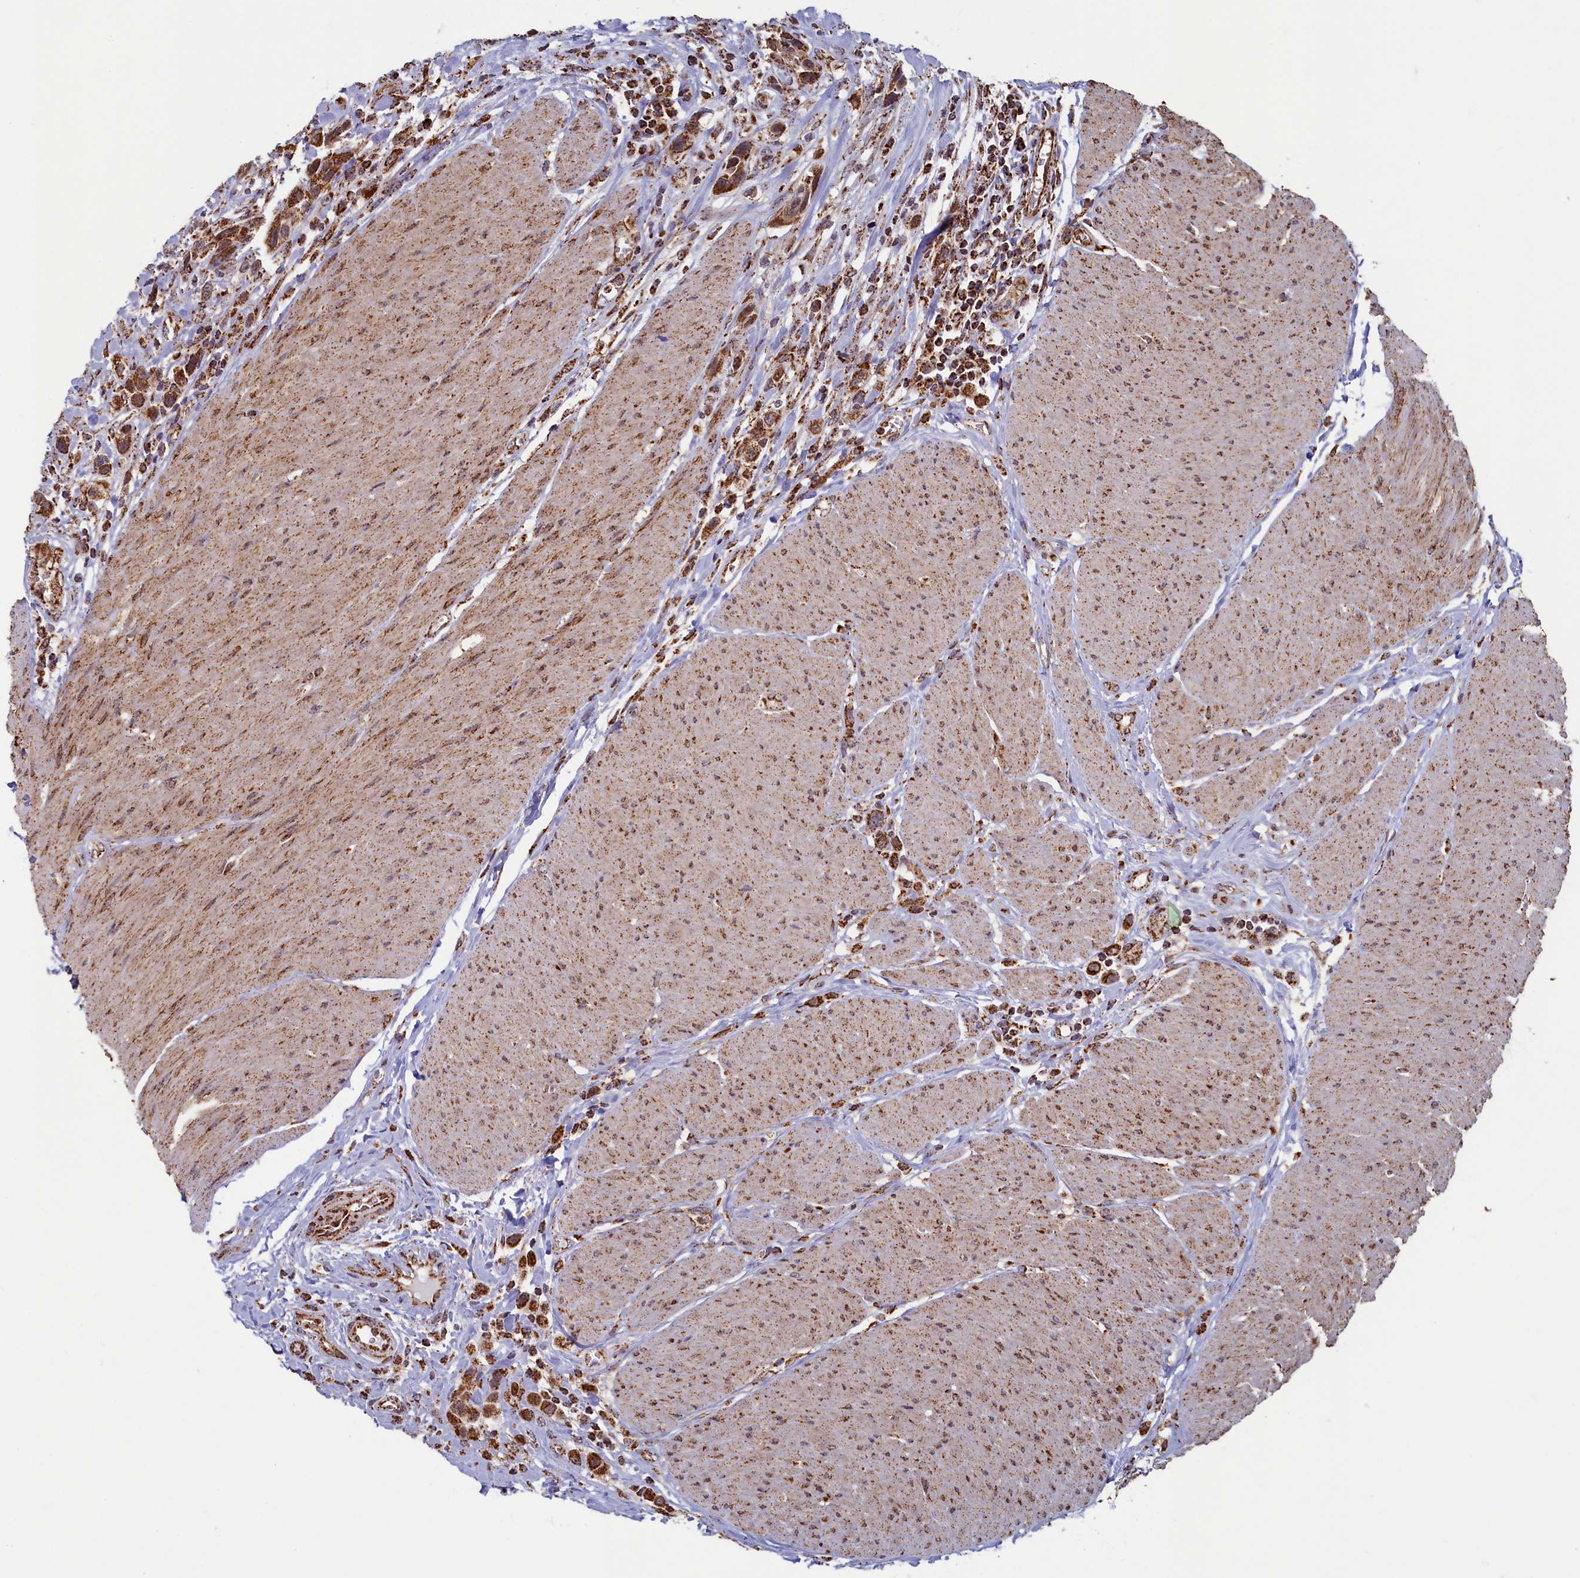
{"staining": {"intensity": "strong", "quantity": ">75%", "location": "cytoplasmic/membranous"}, "tissue": "urothelial cancer", "cell_type": "Tumor cells", "image_type": "cancer", "snomed": [{"axis": "morphology", "description": "Urothelial carcinoma, High grade"}, {"axis": "topography", "description": "Urinary bladder"}], "caption": "Approximately >75% of tumor cells in human urothelial carcinoma (high-grade) demonstrate strong cytoplasmic/membranous protein staining as visualized by brown immunohistochemical staining.", "gene": "SPR", "patient": {"sex": "male", "age": 50}}